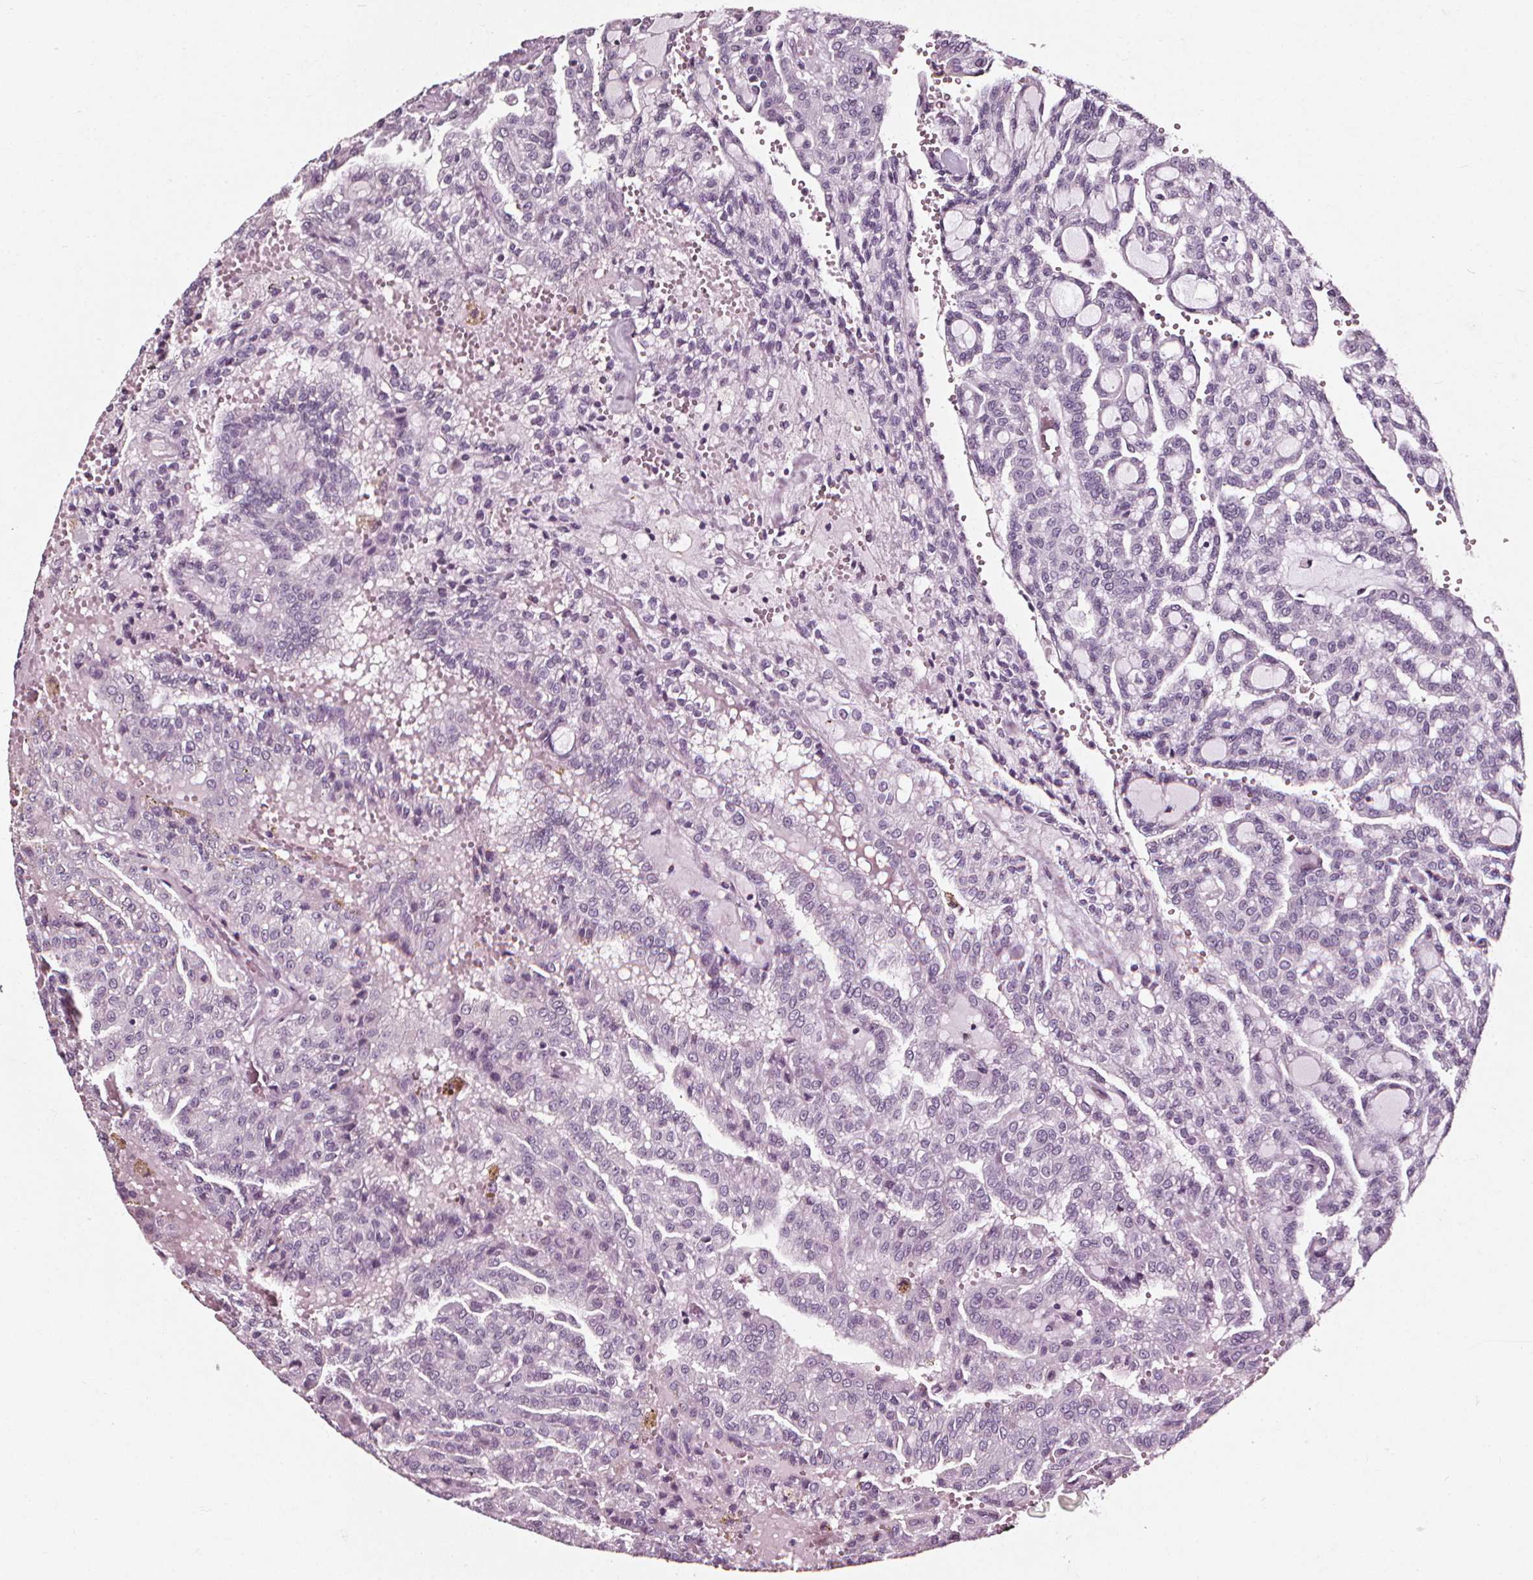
{"staining": {"intensity": "negative", "quantity": "none", "location": "none"}, "tissue": "renal cancer", "cell_type": "Tumor cells", "image_type": "cancer", "snomed": [{"axis": "morphology", "description": "Adenocarcinoma, NOS"}, {"axis": "topography", "description": "Kidney"}], "caption": "This is an IHC photomicrograph of renal cancer. There is no staining in tumor cells.", "gene": "DEFA5", "patient": {"sex": "male", "age": 63}}